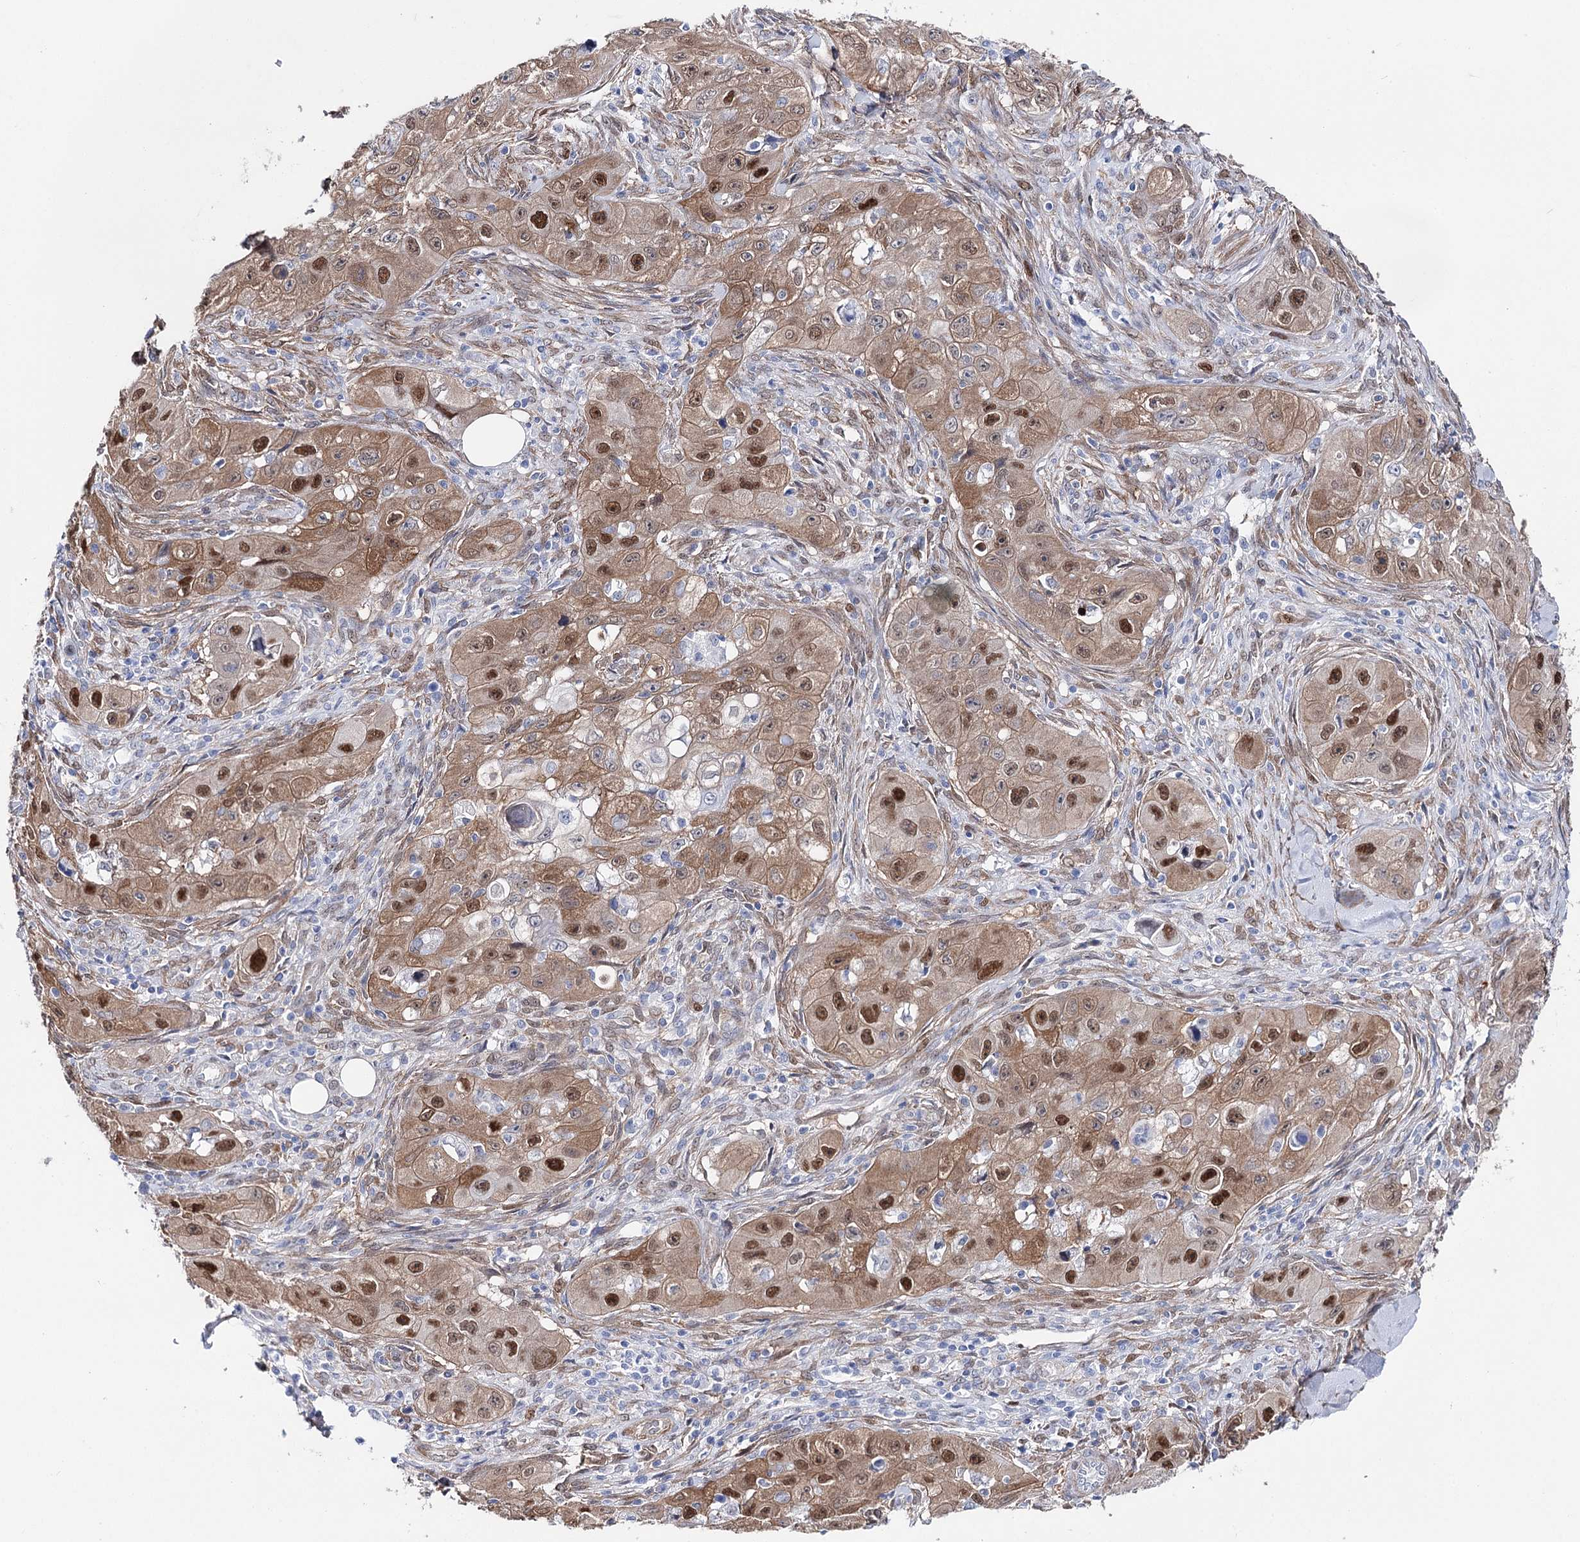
{"staining": {"intensity": "strong", "quantity": ">75%", "location": "cytoplasmic/membranous,nuclear"}, "tissue": "skin cancer", "cell_type": "Tumor cells", "image_type": "cancer", "snomed": [{"axis": "morphology", "description": "Squamous cell carcinoma, NOS"}, {"axis": "topography", "description": "Skin"}, {"axis": "topography", "description": "Subcutis"}], "caption": "Immunohistochemistry (DAB) staining of human squamous cell carcinoma (skin) exhibits strong cytoplasmic/membranous and nuclear protein staining in approximately >75% of tumor cells.", "gene": "UGDH", "patient": {"sex": "male", "age": 73}}